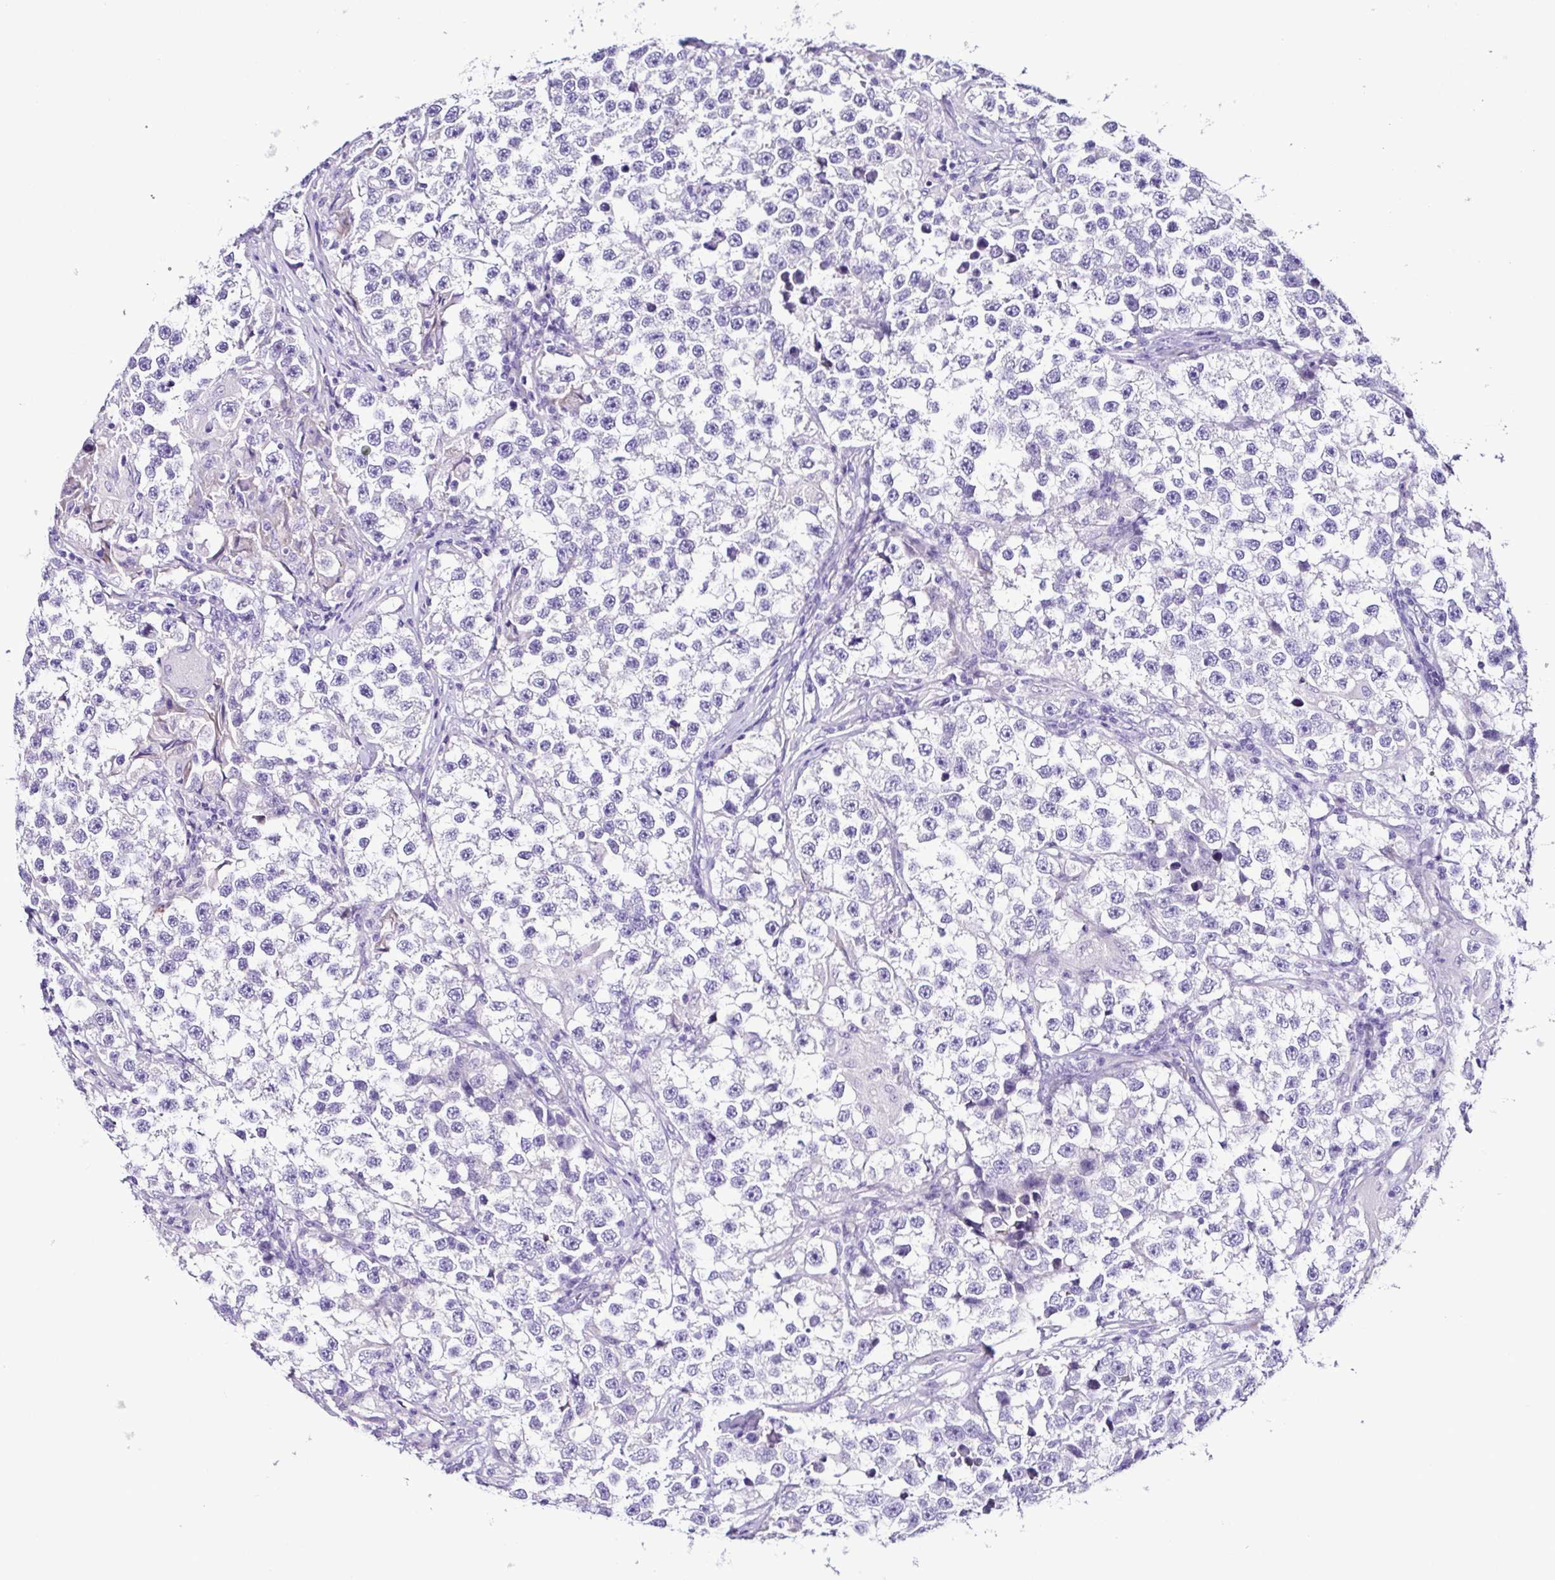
{"staining": {"intensity": "negative", "quantity": "none", "location": "none"}, "tissue": "testis cancer", "cell_type": "Tumor cells", "image_type": "cancer", "snomed": [{"axis": "morphology", "description": "Seminoma, NOS"}, {"axis": "topography", "description": "Testis"}], "caption": "Protein analysis of seminoma (testis) exhibits no significant expression in tumor cells.", "gene": "SRL", "patient": {"sex": "male", "age": 46}}